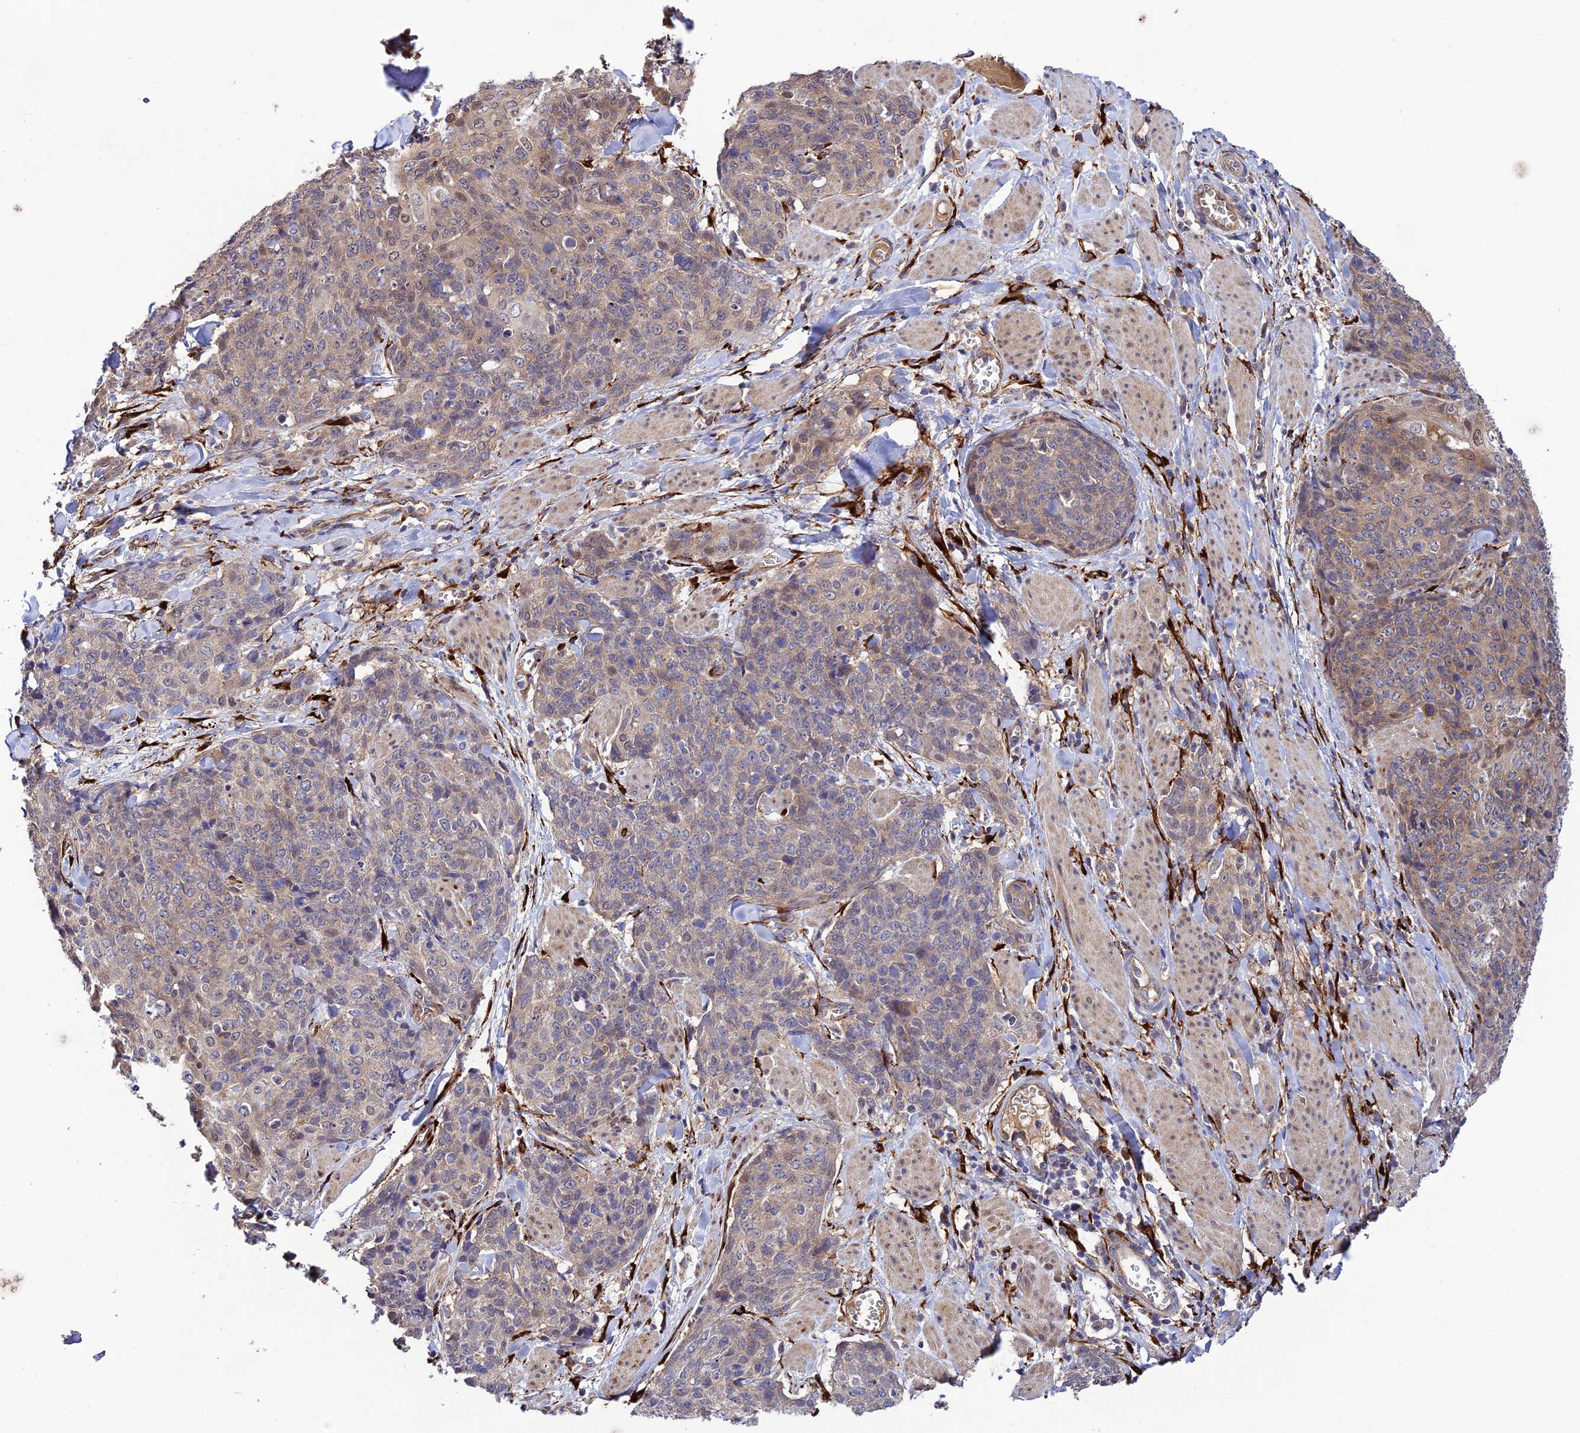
{"staining": {"intensity": "weak", "quantity": "<25%", "location": "cytoplasmic/membranous,nuclear"}, "tissue": "skin cancer", "cell_type": "Tumor cells", "image_type": "cancer", "snomed": [{"axis": "morphology", "description": "Squamous cell carcinoma, NOS"}, {"axis": "topography", "description": "Skin"}, {"axis": "topography", "description": "Vulva"}], "caption": "Tumor cells are negative for brown protein staining in skin cancer (squamous cell carcinoma).", "gene": "P3H3", "patient": {"sex": "female", "age": 85}}